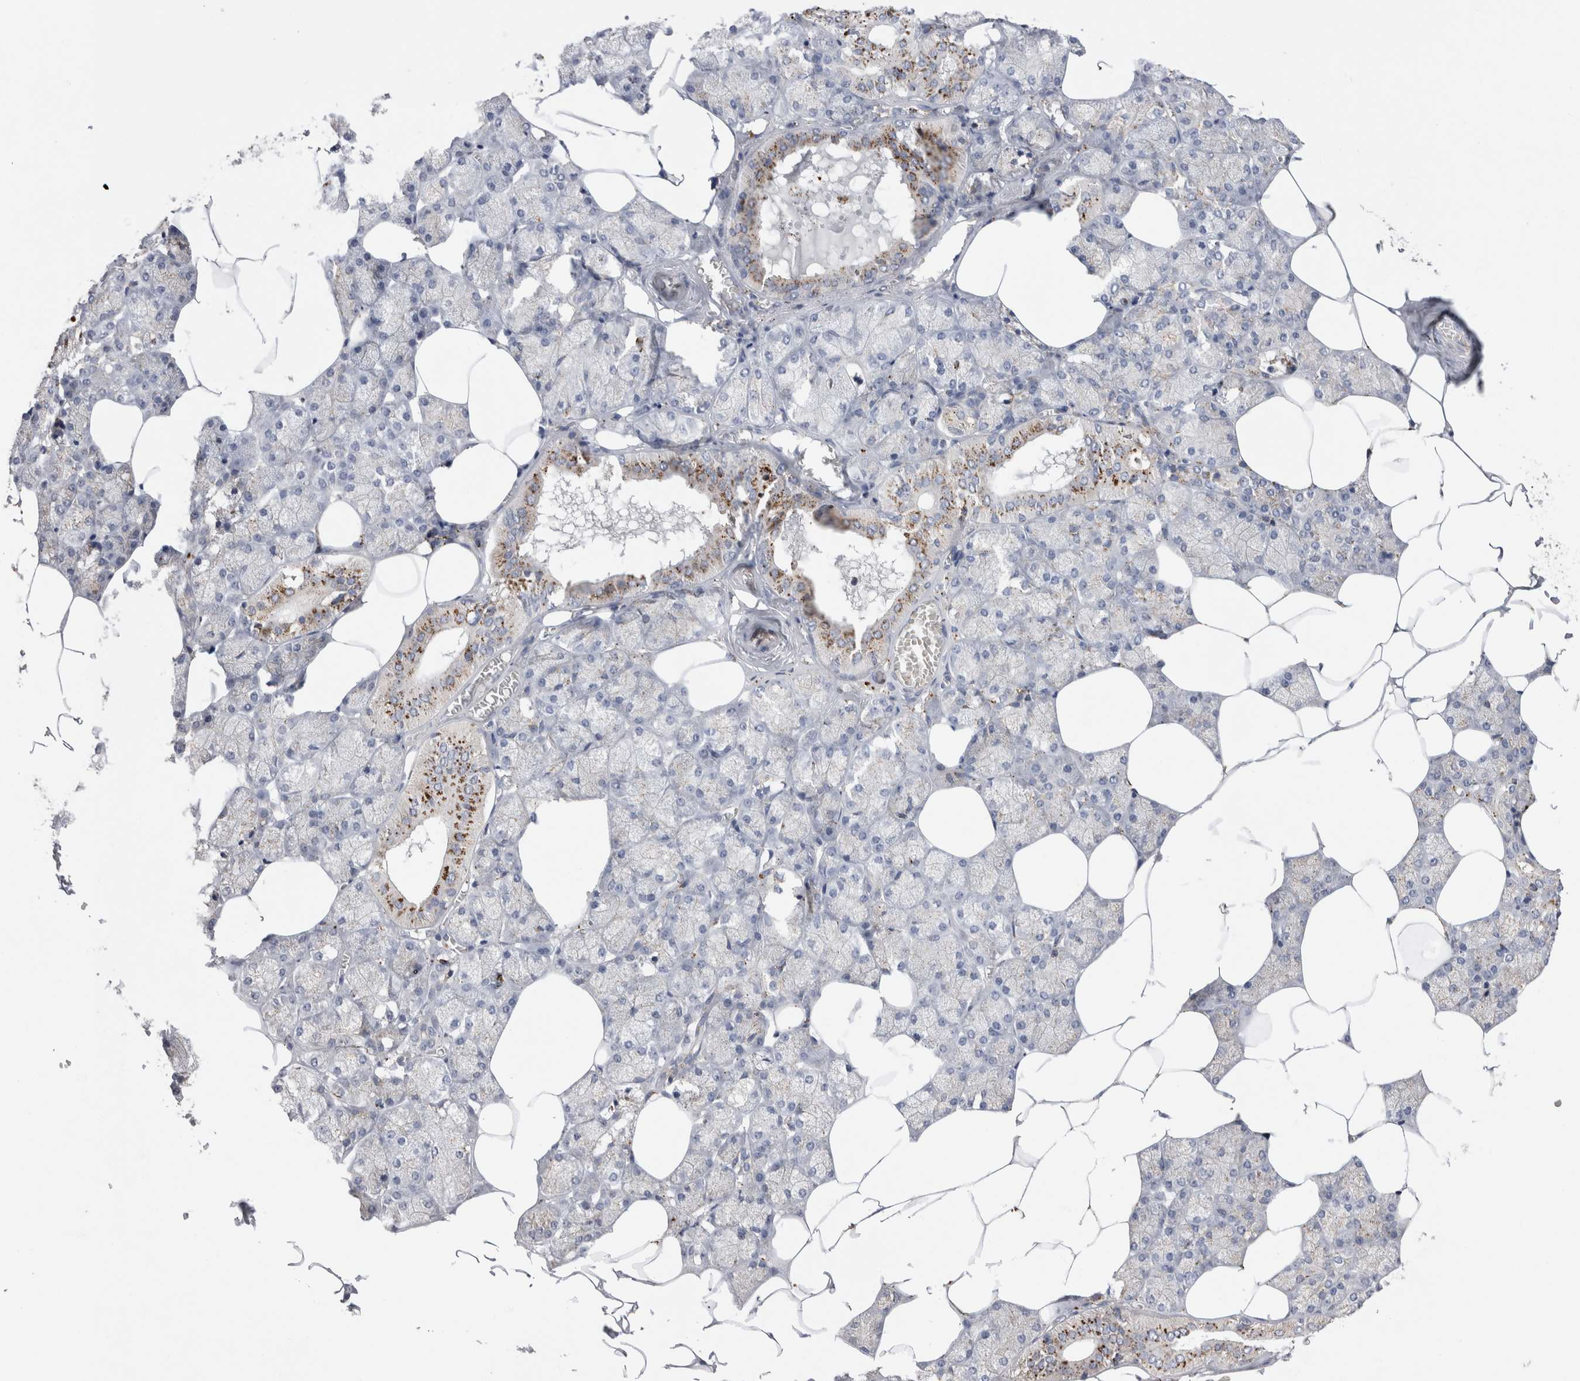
{"staining": {"intensity": "strong", "quantity": "<25%", "location": "cytoplasmic/membranous"}, "tissue": "salivary gland", "cell_type": "Glandular cells", "image_type": "normal", "snomed": [{"axis": "morphology", "description": "Normal tissue, NOS"}, {"axis": "topography", "description": "Salivary gland"}], "caption": "Glandular cells reveal medium levels of strong cytoplasmic/membranous staining in approximately <25% of cells in unremarkable salivary gland. (Stains: DAB in brown, nuclei in blue, Microscopy: brightfield microscopy at high magnification).", "gene": "CTSA", "patient": {"sex": "male", "age": 62}}